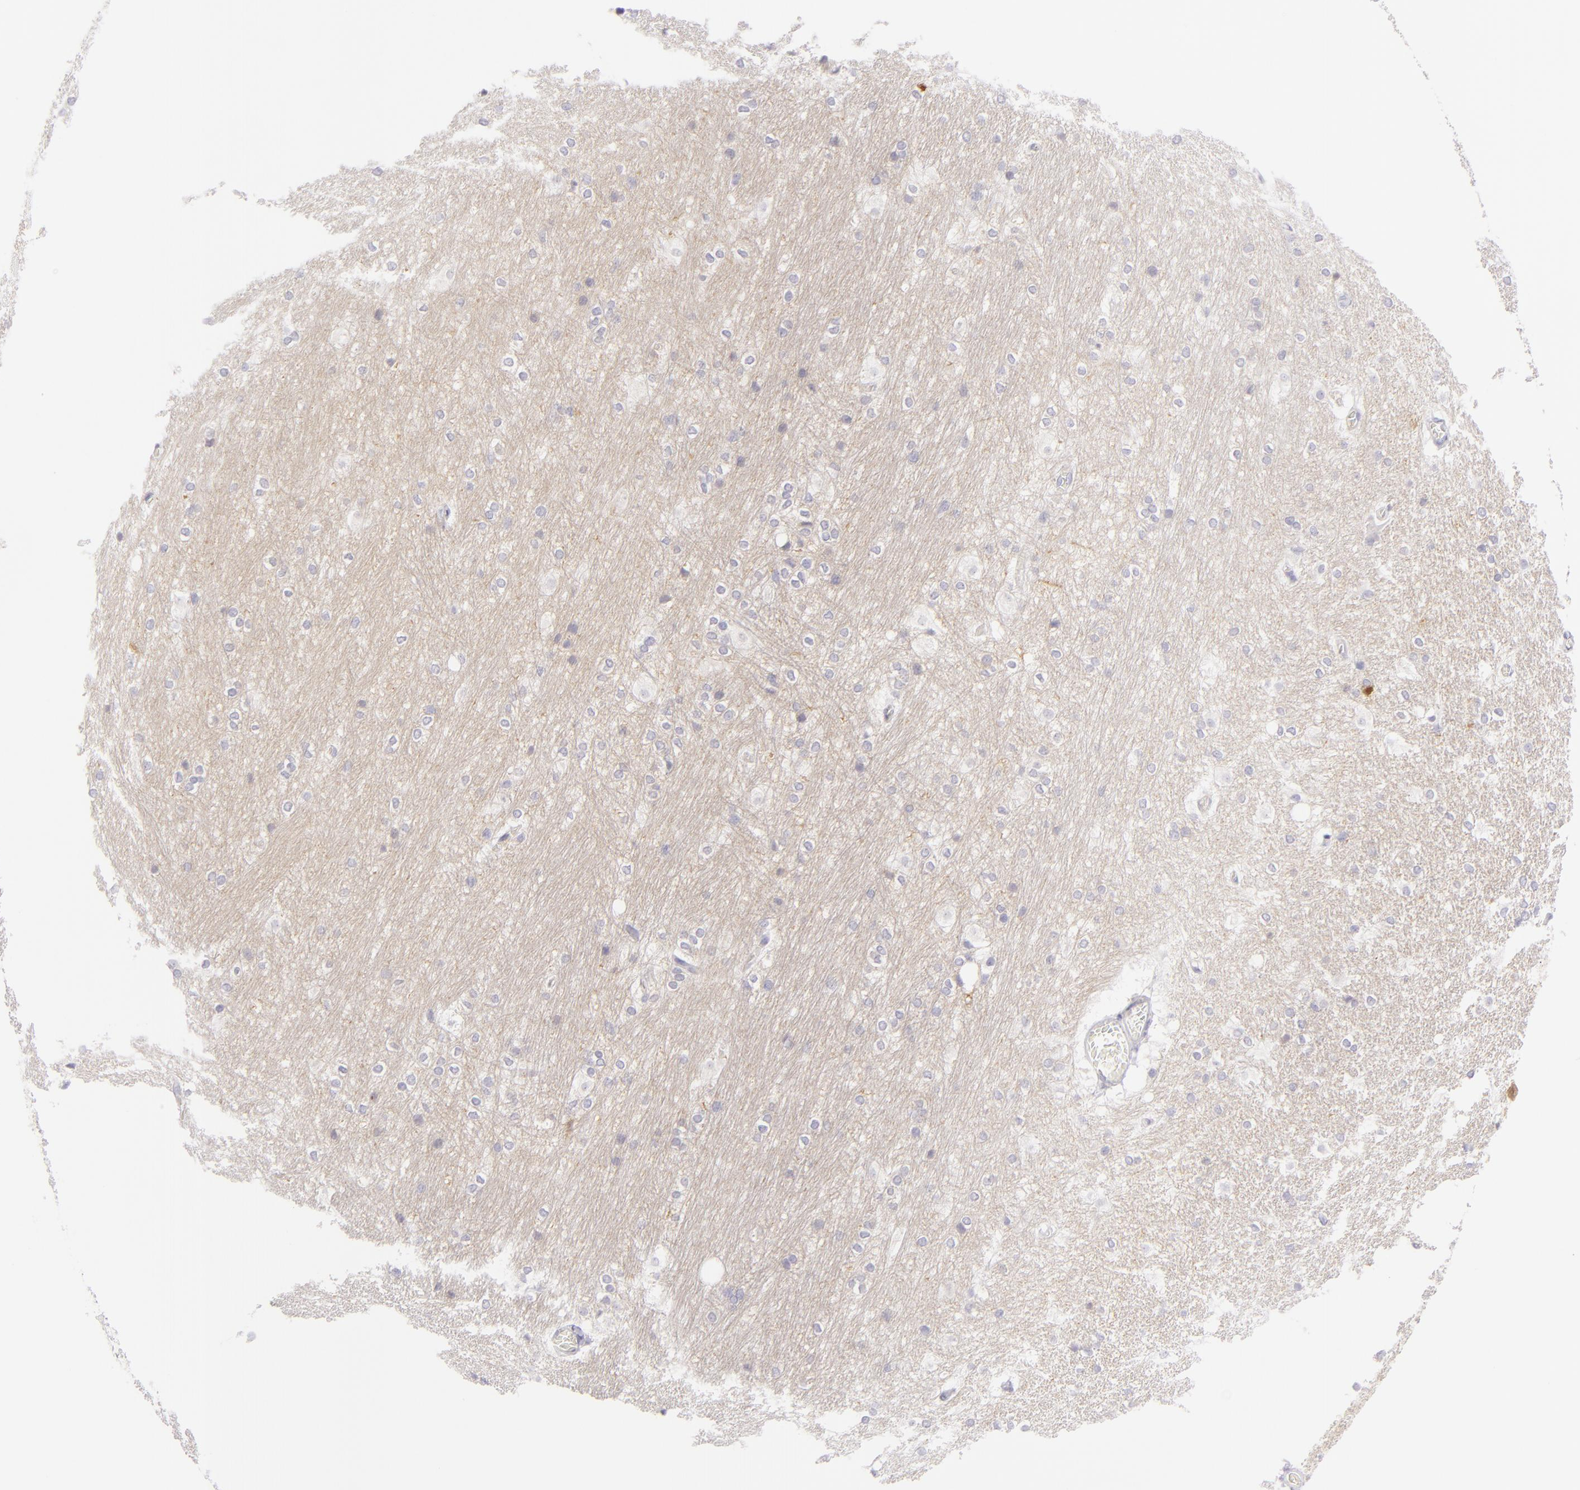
{"staining": {"intensity": "negative", "quantity": "none", "location": "none"}, "tissue": "hippocampus", "cell_type": "Glial cells", "image_type": "normal", "snomed": [{"axis": "morphology", "description": "Normal tissue, NOS"}, {"axis": "topography", "description": "Hippocampus"}], "caption": "The photomicrograph demonstrates no significant positivity in glial cells of hippocampus.", "gene": "DLG4", "patient": {"sex": "female", "age": 19}}